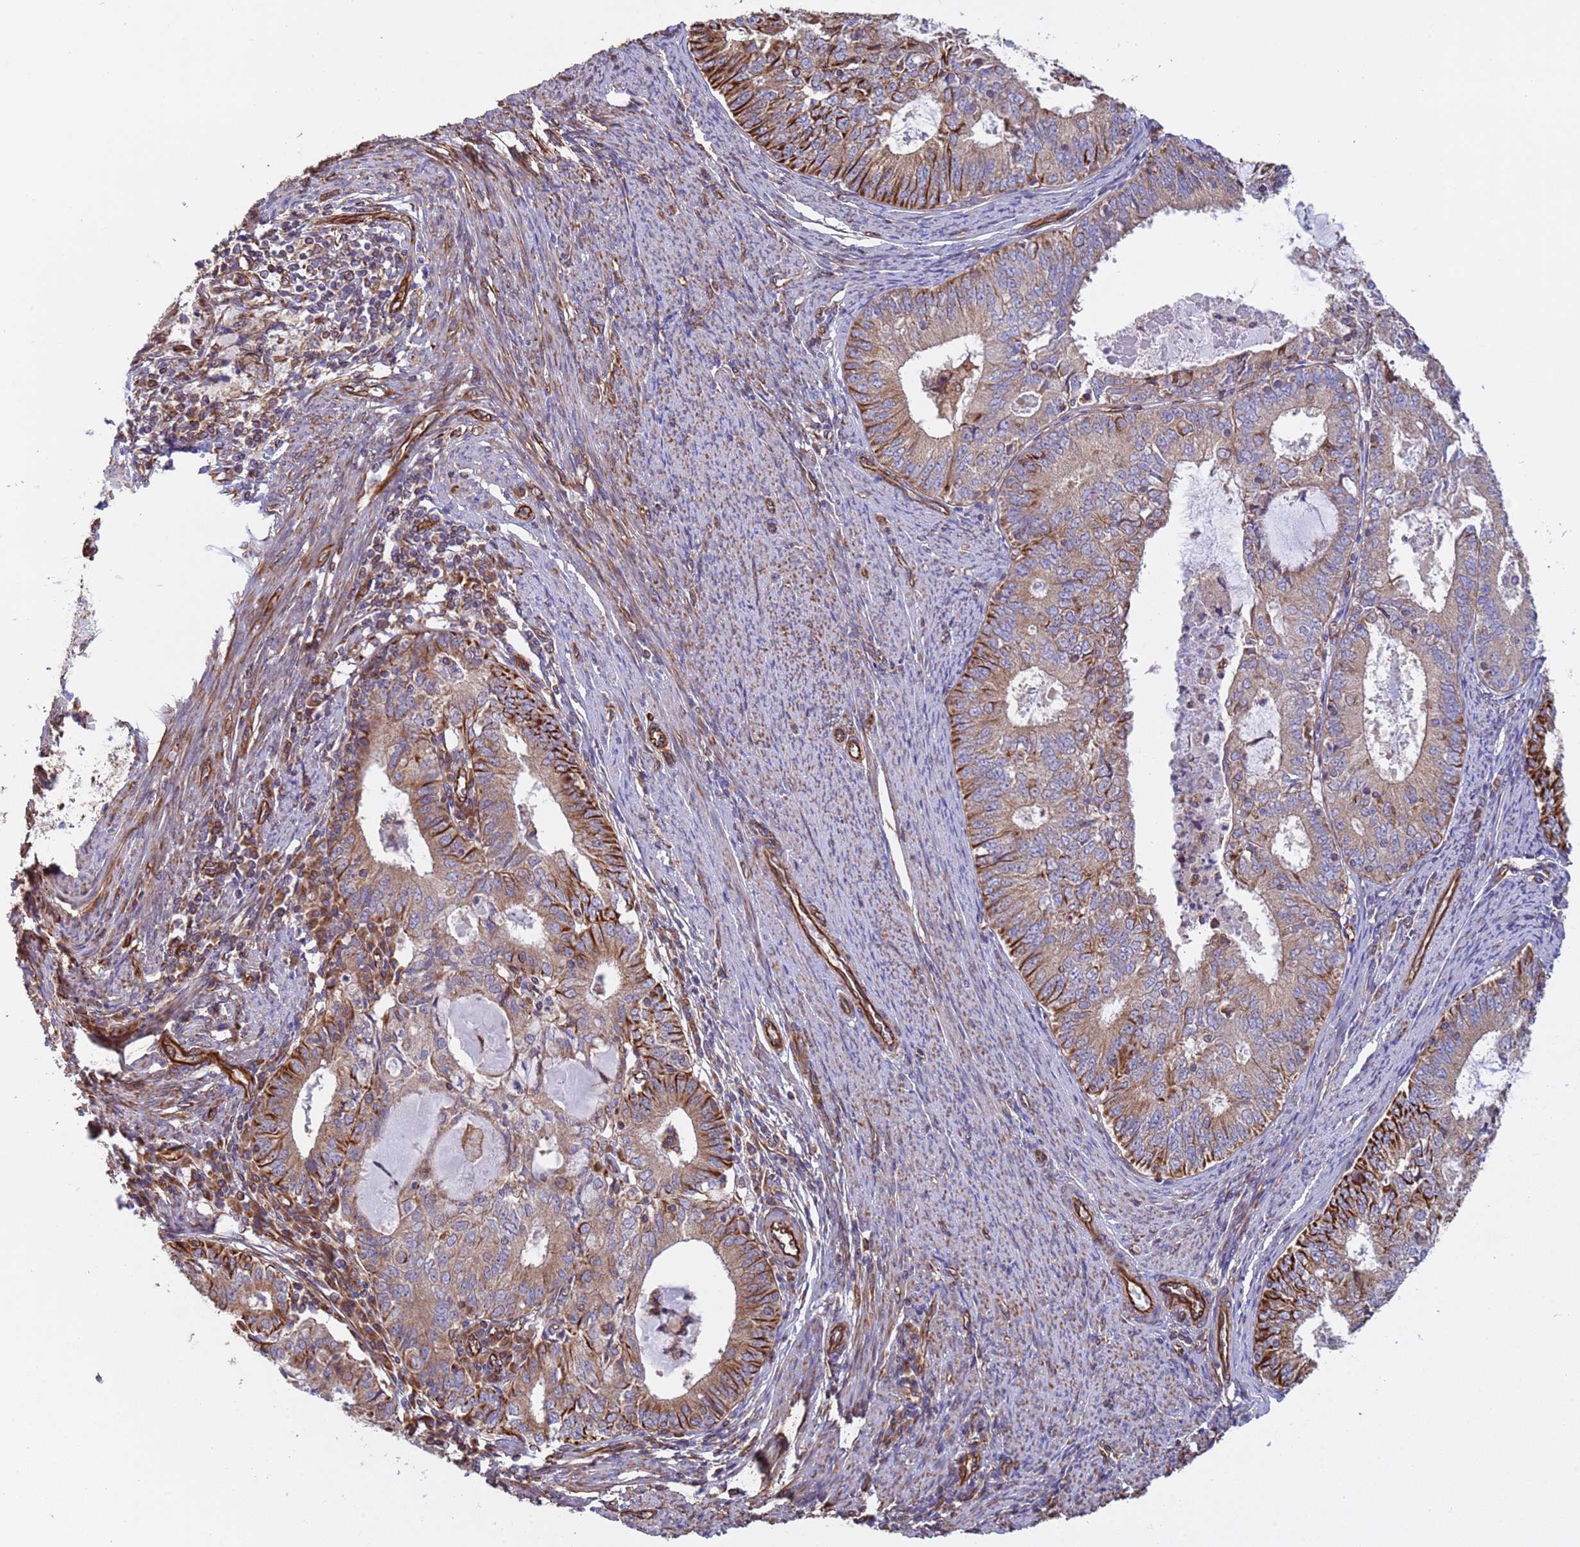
{"staining": {"intensity": "strong", "quantity": "<25%", "location": "cytoplasmic/membranous"}, "tissue": "endometrial cancer", "cell_type": "Tumor cells", "image_type": "cancer", "snomed": [{"axis": "morphology", "description": "Adenocarcinoma, NOS"}, {"axis": "topography", "description": "Endometrium"}], "caption": "There is medium levels of strong cytoplasmic/membranous positivity in tumor cells of endometrial cancer, as demonstrated by immunohistochemical staining (brown color).", "gene": "NUDT12", "patient": {"sex": "female", "age": 57}}